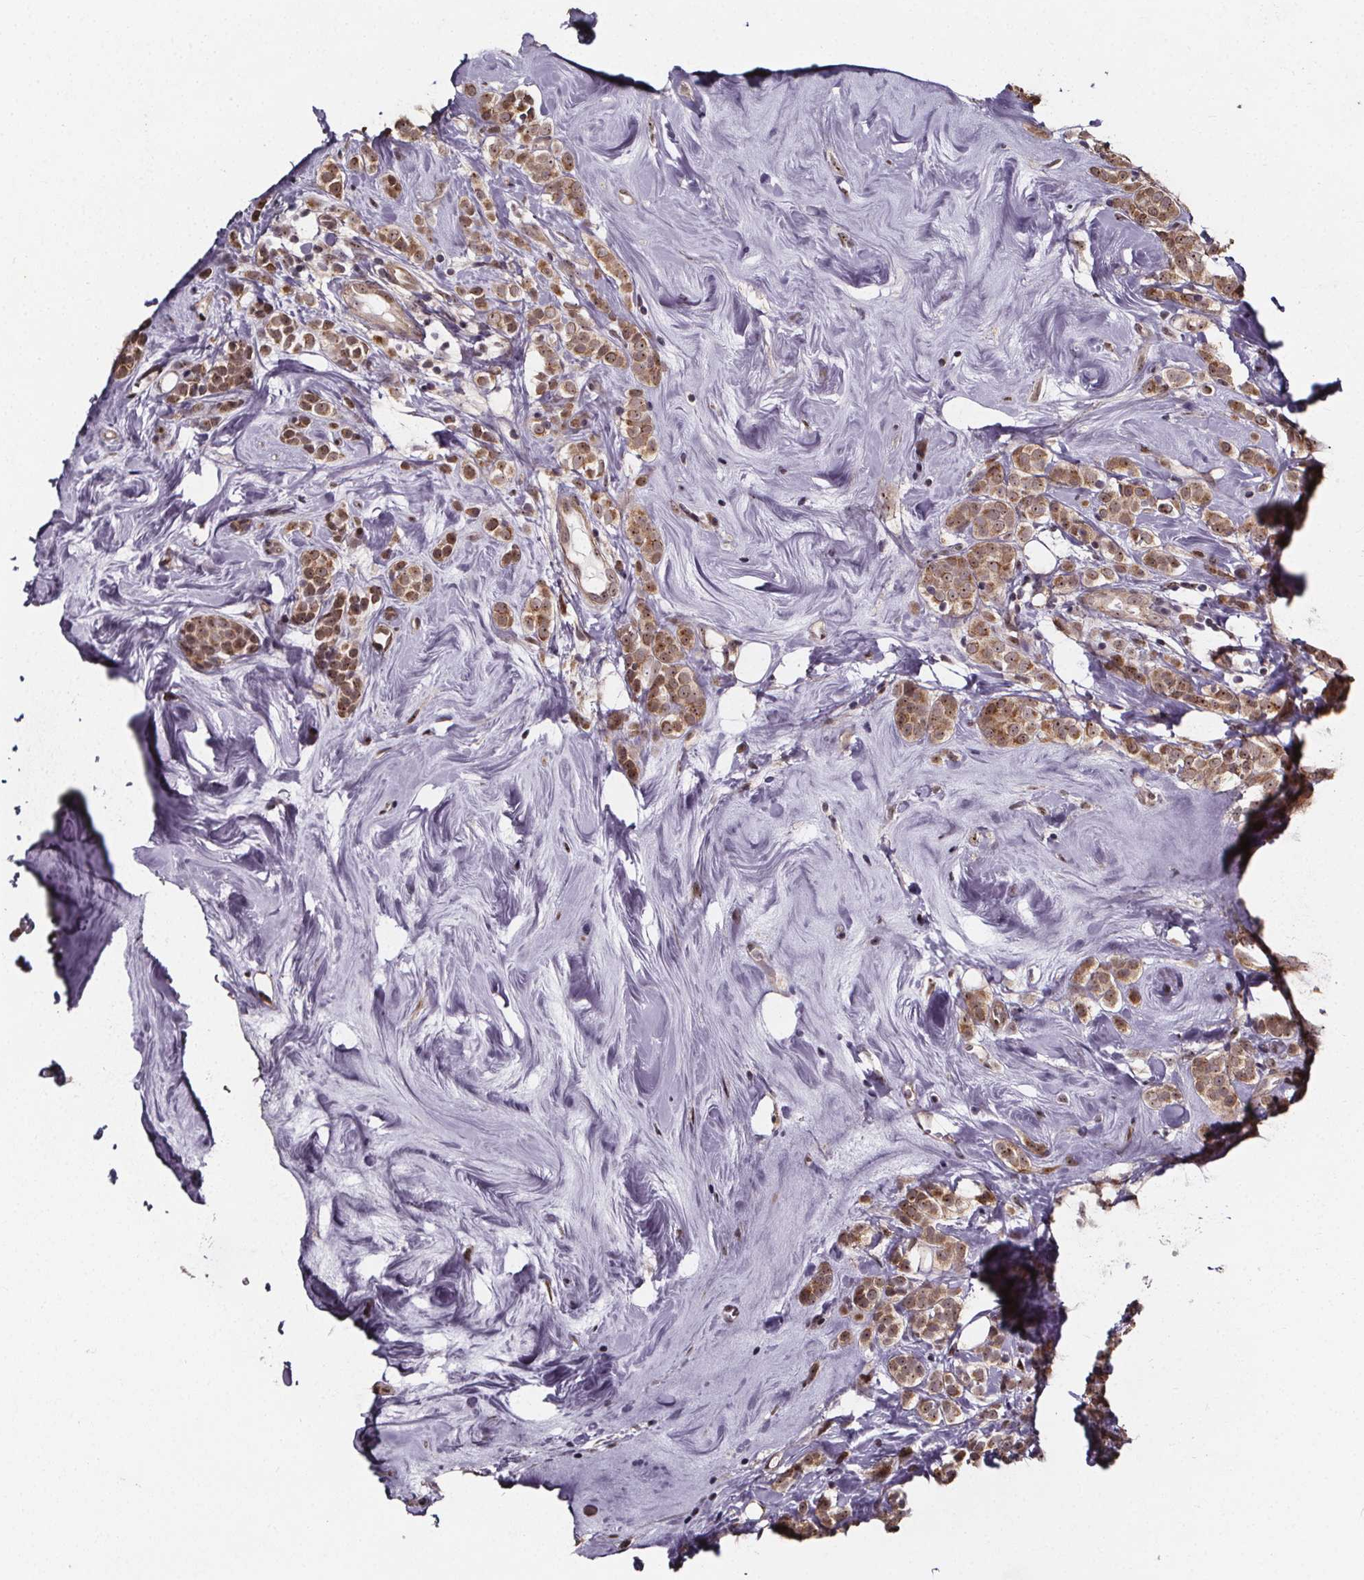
{"staining": {"intensity": "moderate", "quantity": ">75%", "location": "cytoplasmic/membranous,nuclear"}, "tissue": "breast cancer", "cell_type": "Tumor cells", "image_type": "cancer", "snomed": [{"axis": "morphology", "description": "Lobular carcinoma"}, {"axis": "topography", "description": "Breast"}], "caption": "Immunohistochemical staining of human breast cancer (lobular carcinoma) shows medium levels of moderate cytoplasmic/membranous and nuclear protein expression in approximately >75% of tumor cells.", "gene": "DDIT3", "patient": {"sex": "female", "age": 49}}